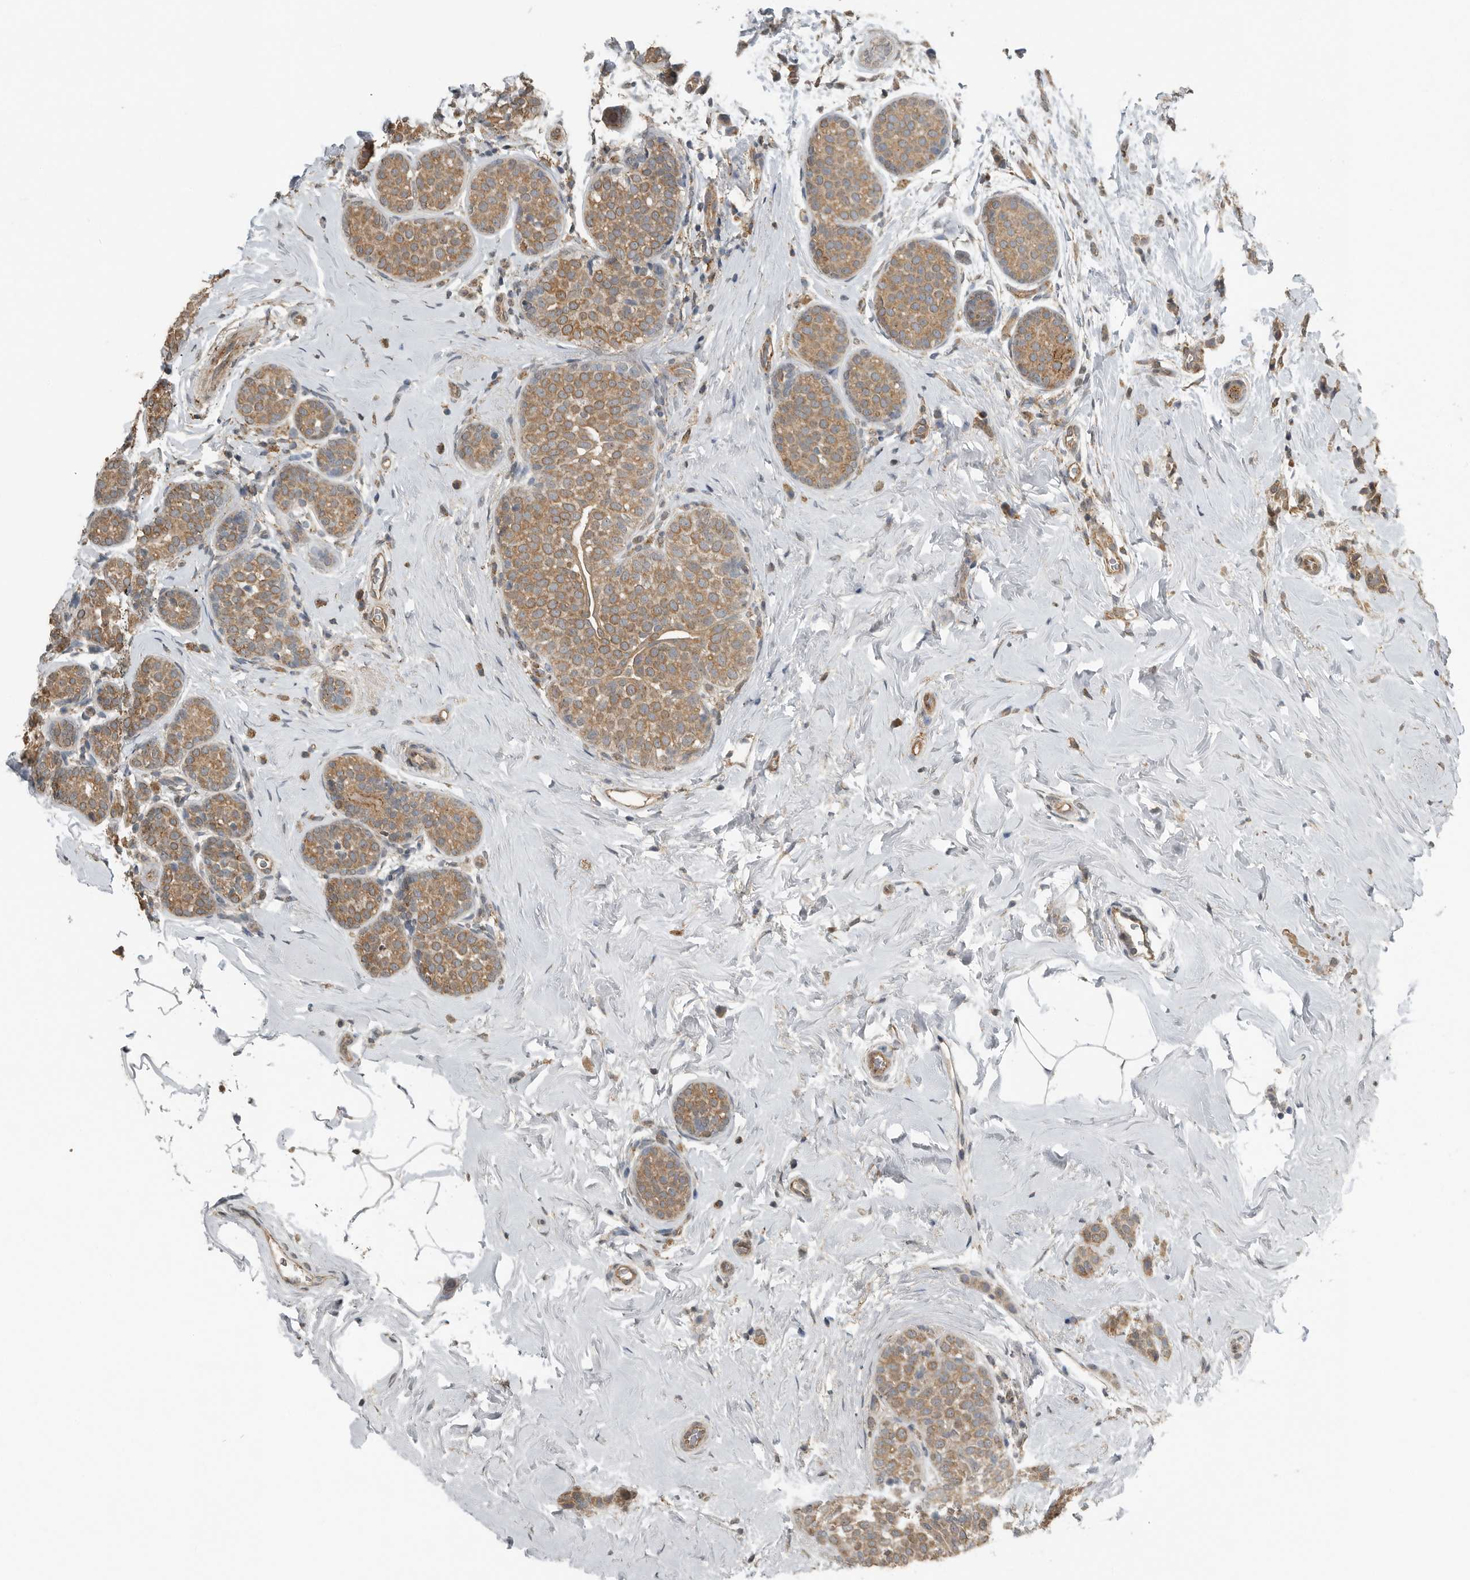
{"staining": {"intensity": "moderate", "quantity": ">75%", "location": "cytoplasmic/membranous"}, "tissue": "breast cancer", "cell_type": "Tumor cells", "image_type": "cancer", "snomed": [{"axis": "morphology", "description": "Lobular carcinoma, in situ"}, {"axis": "morphology", "description": "Lobular carcinoma"}, {"axis": "topography", "description": "Breast"}], "caption": "Lobular carcinoma in situ (breast) was stained to show a protein in brown. There is medium levels of moderate cytoplasmic/membranous staining in approximately >75% of tumor cells.", "gene": "AFAP1", "patient": {"sex": "female", "age": 41}}